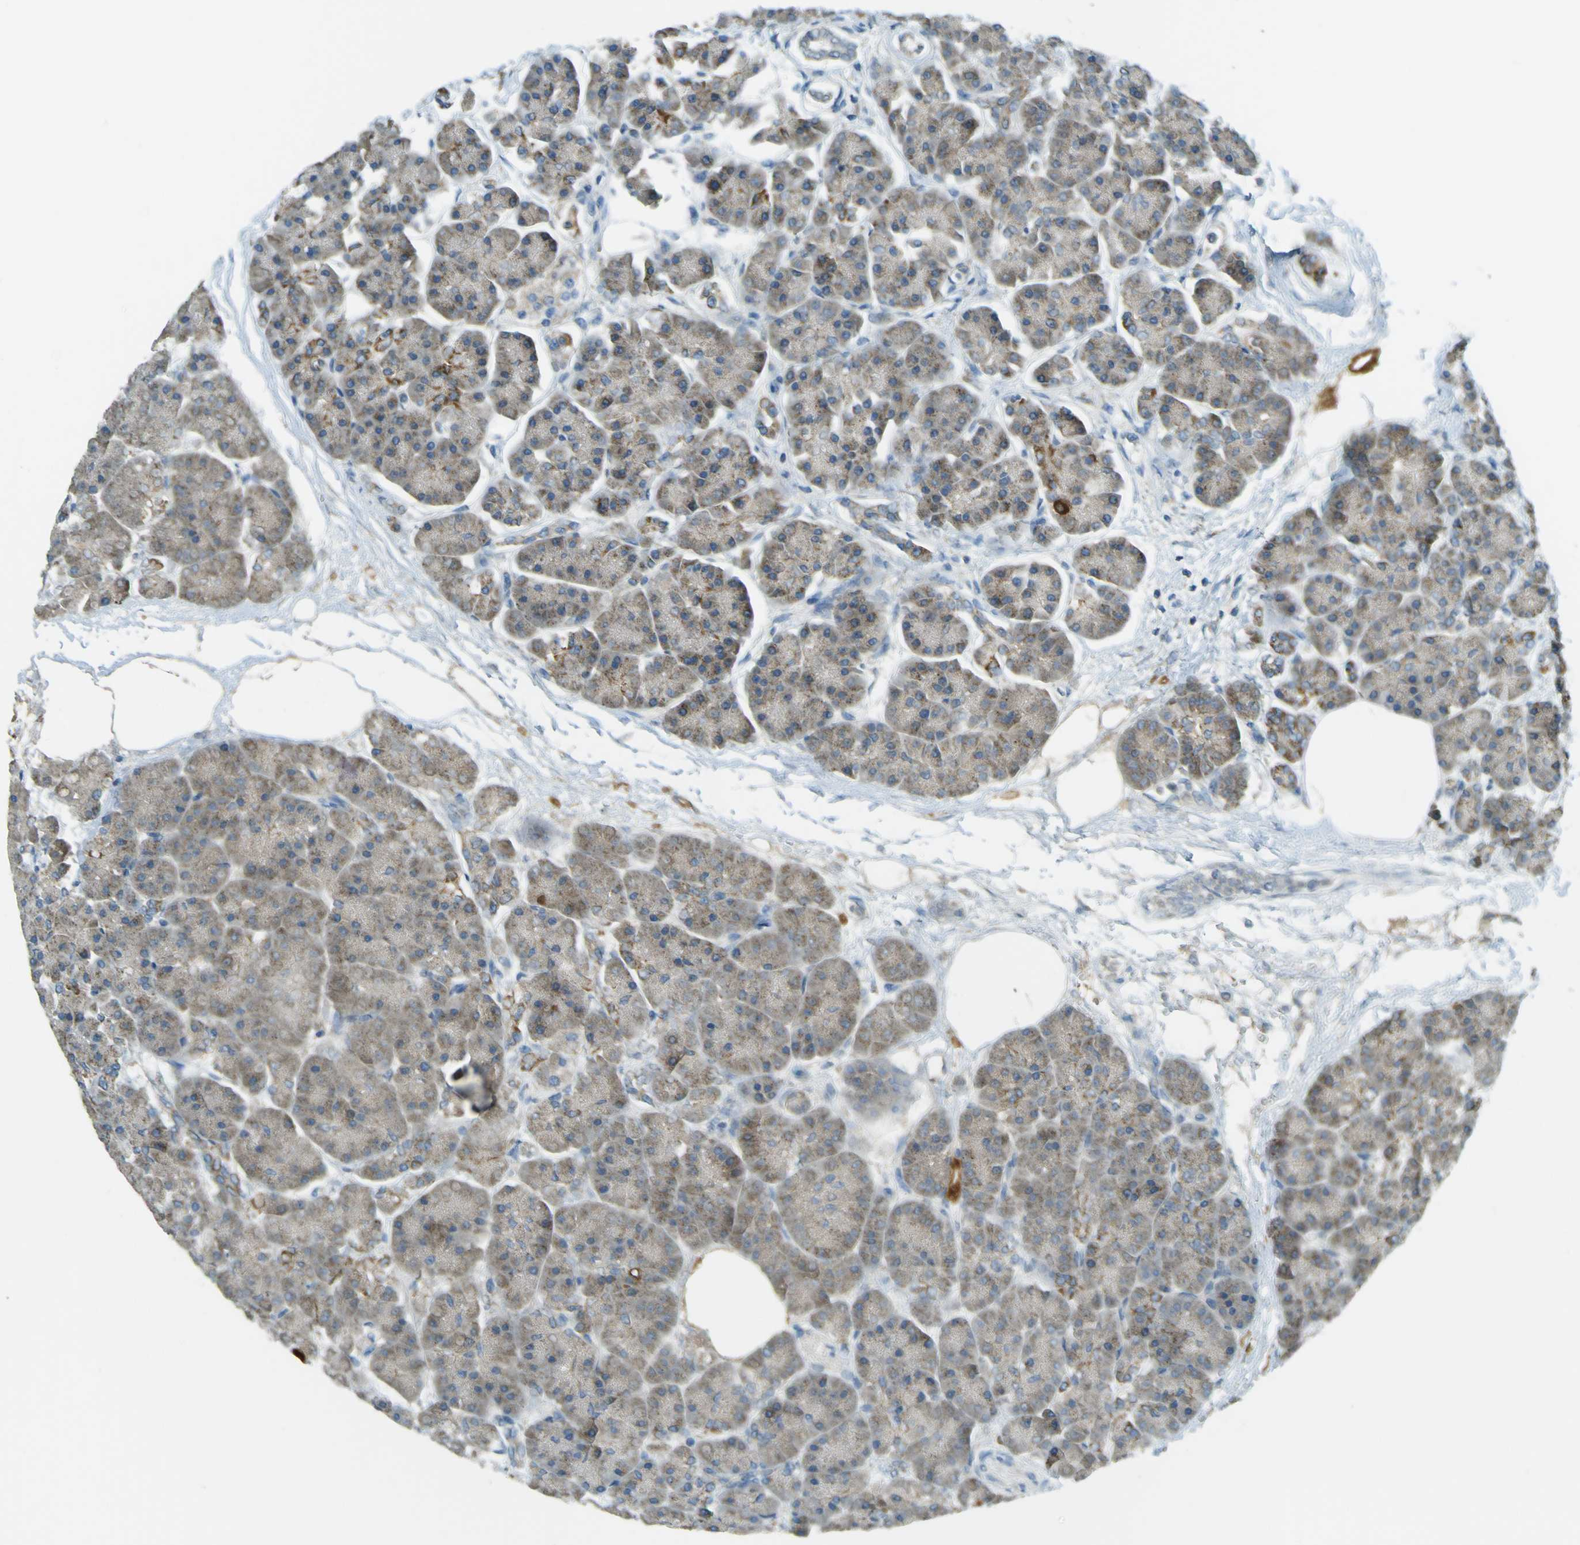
{"staining": {"intensity": "moderate", "quantity": ">75%", "location": "cytoplasmic/membranous"}, "tissue": "pancreas", "cell_type": "Exocrine glandular cells", "image_type": "normal", "snomed": [{"axis": "morphology", "description": "Normal tissue, NOS"}, {"axis": "topography", "description": "Pancreas"}], "caption": "Protein expression analysis of unremarkable human pancreas reveals moderate cytoplasmic/membranous staining in about >75% of exocrine glandular cells.", "gene": "FKTN", "patient": {"sex": "female", "age": 70}}